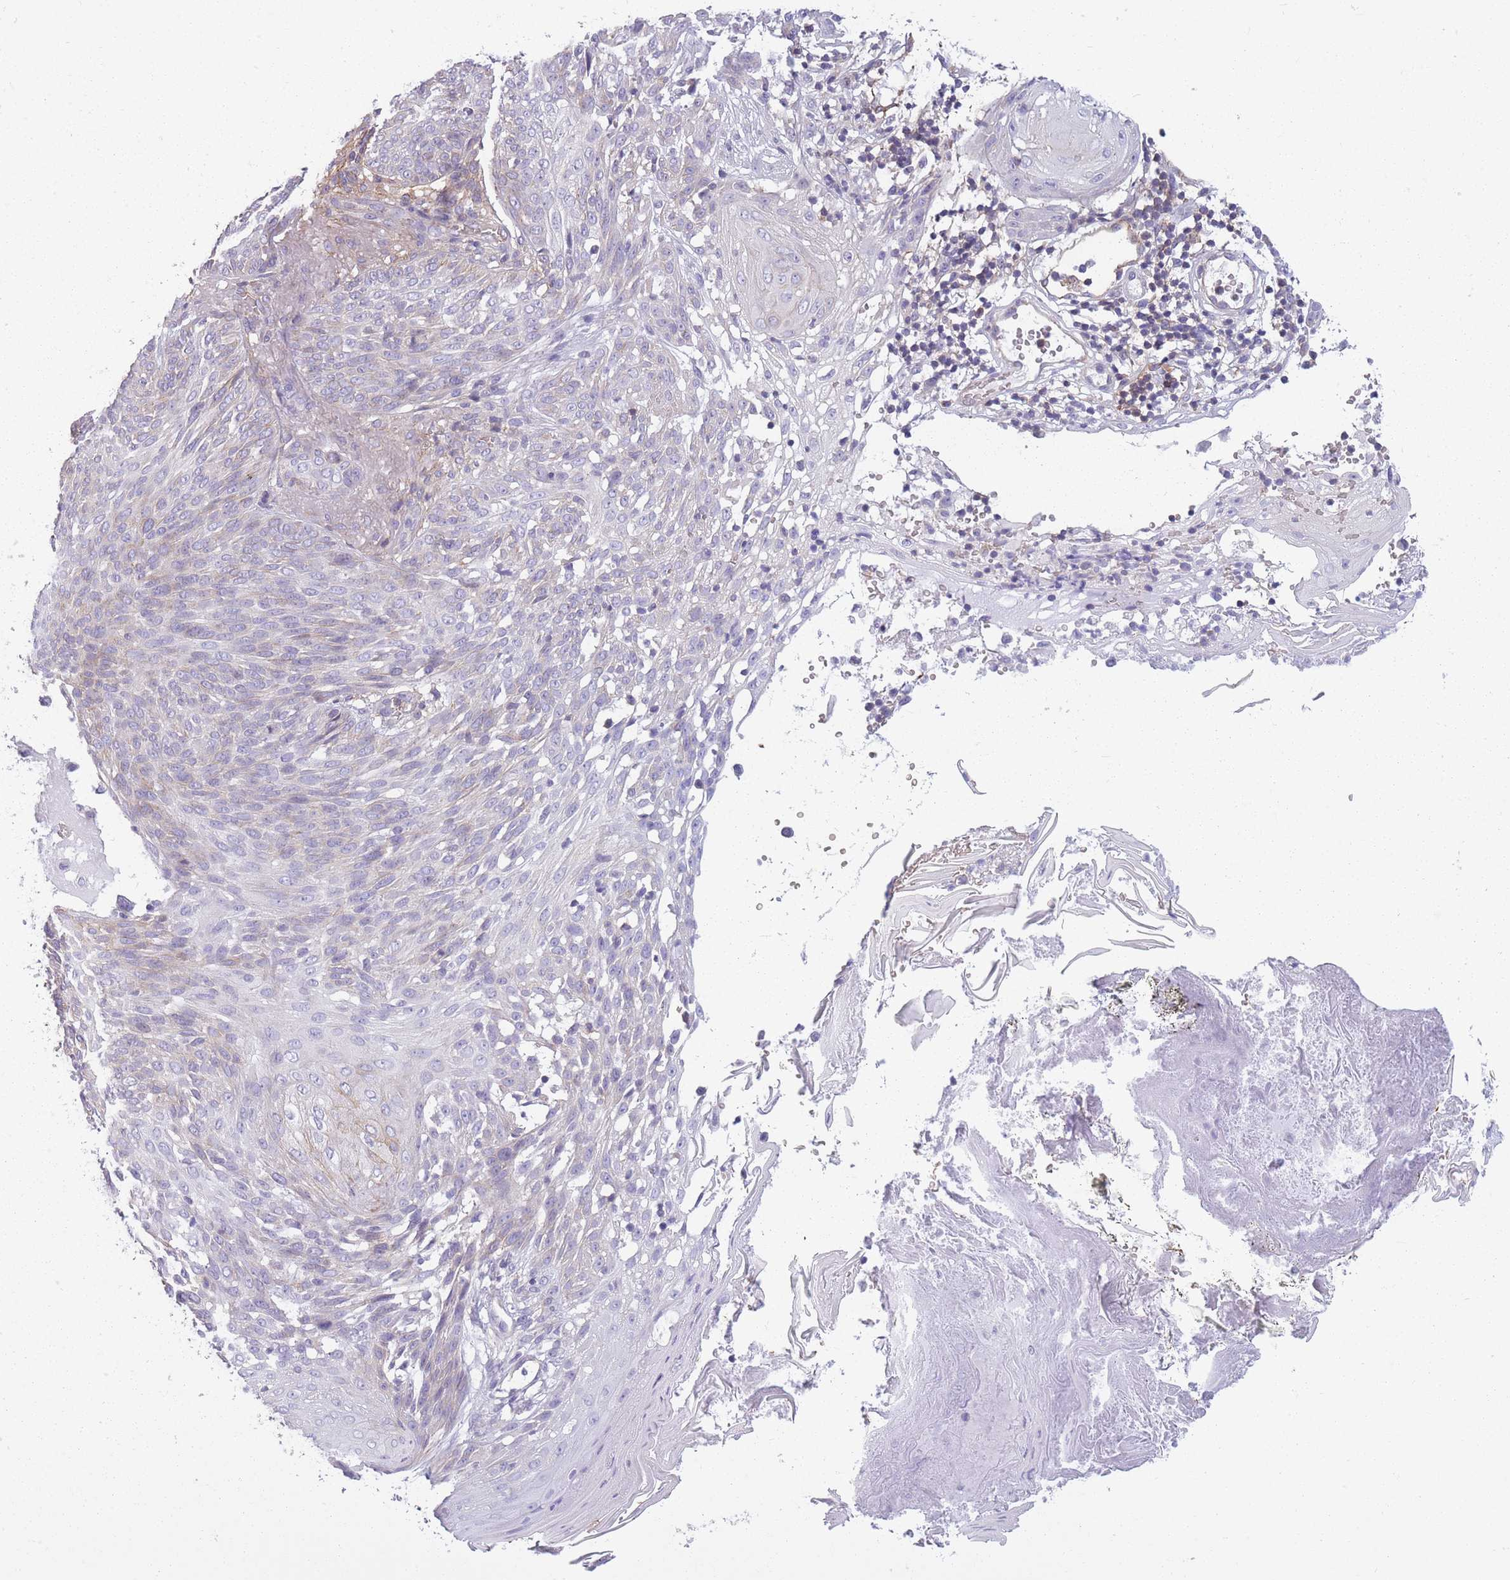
{"staining": {"intensity": "weak", "quantity": "<25%", "location": "cytoplasmic/membranous"}, "tissue": "skin cancer", "cell_type": "Tumor cells", "image_type": "cancer", "snomed": [{"axis": "morphology", "description": "Basal cell carcinoma"}, {"axis": "topography", "description": "Skin"}], "caption": "High magnification brightfield microscopy of basal cell carcinoma (skin) stained with DAB (brown) and counterstained with hematoxylin (blue): tumor cells show no significant expression. (Brightfield microscopy of DAB immunohistochemistry at high magnification).", "gene": "ADD1", "patient": {"sex": "female", "age": 86}}